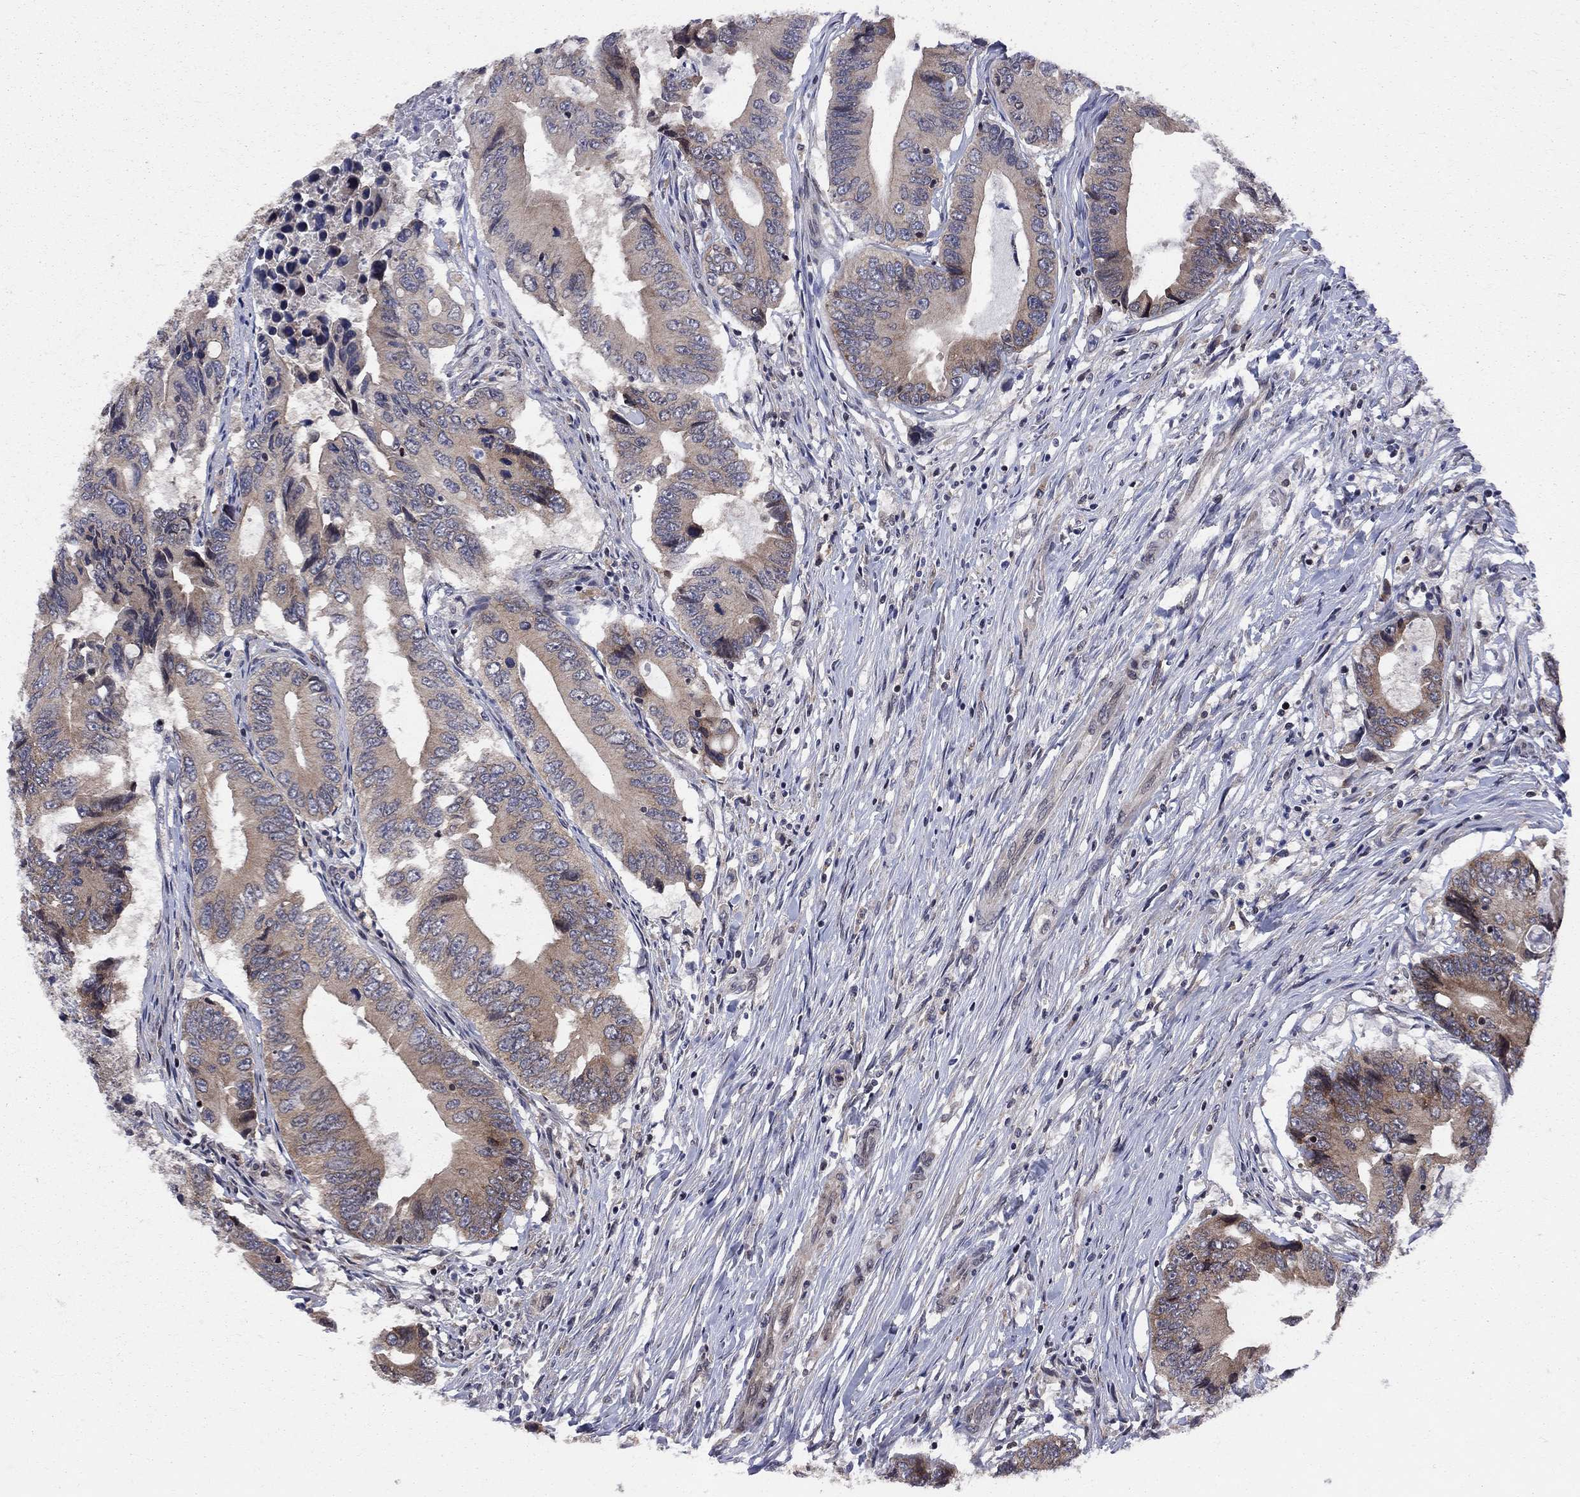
{"staining": {"intensity": "moderate", "quantity": ">75%", "location": "cytoplasmic/membranous"}, "tissue": "colorectal cancer", "cell_type": "Tumor cells", "image_type": "cancer", "snomed": [{"axis": "morphology", "description": "Adenocarcinoma, NOS"}, {"axis": "topography", "description": "Colon"}], "caption": "DAB immunohistochemical staining of human colorectal cancer demonstrates moderate cytoplasmic/membranous protein expression in approximately >75% of tumor cells. (IHC, brightfield microscopy, high magnification).", "gene": "CNOT11", "patient": {"sex": "female", "age": 90}}